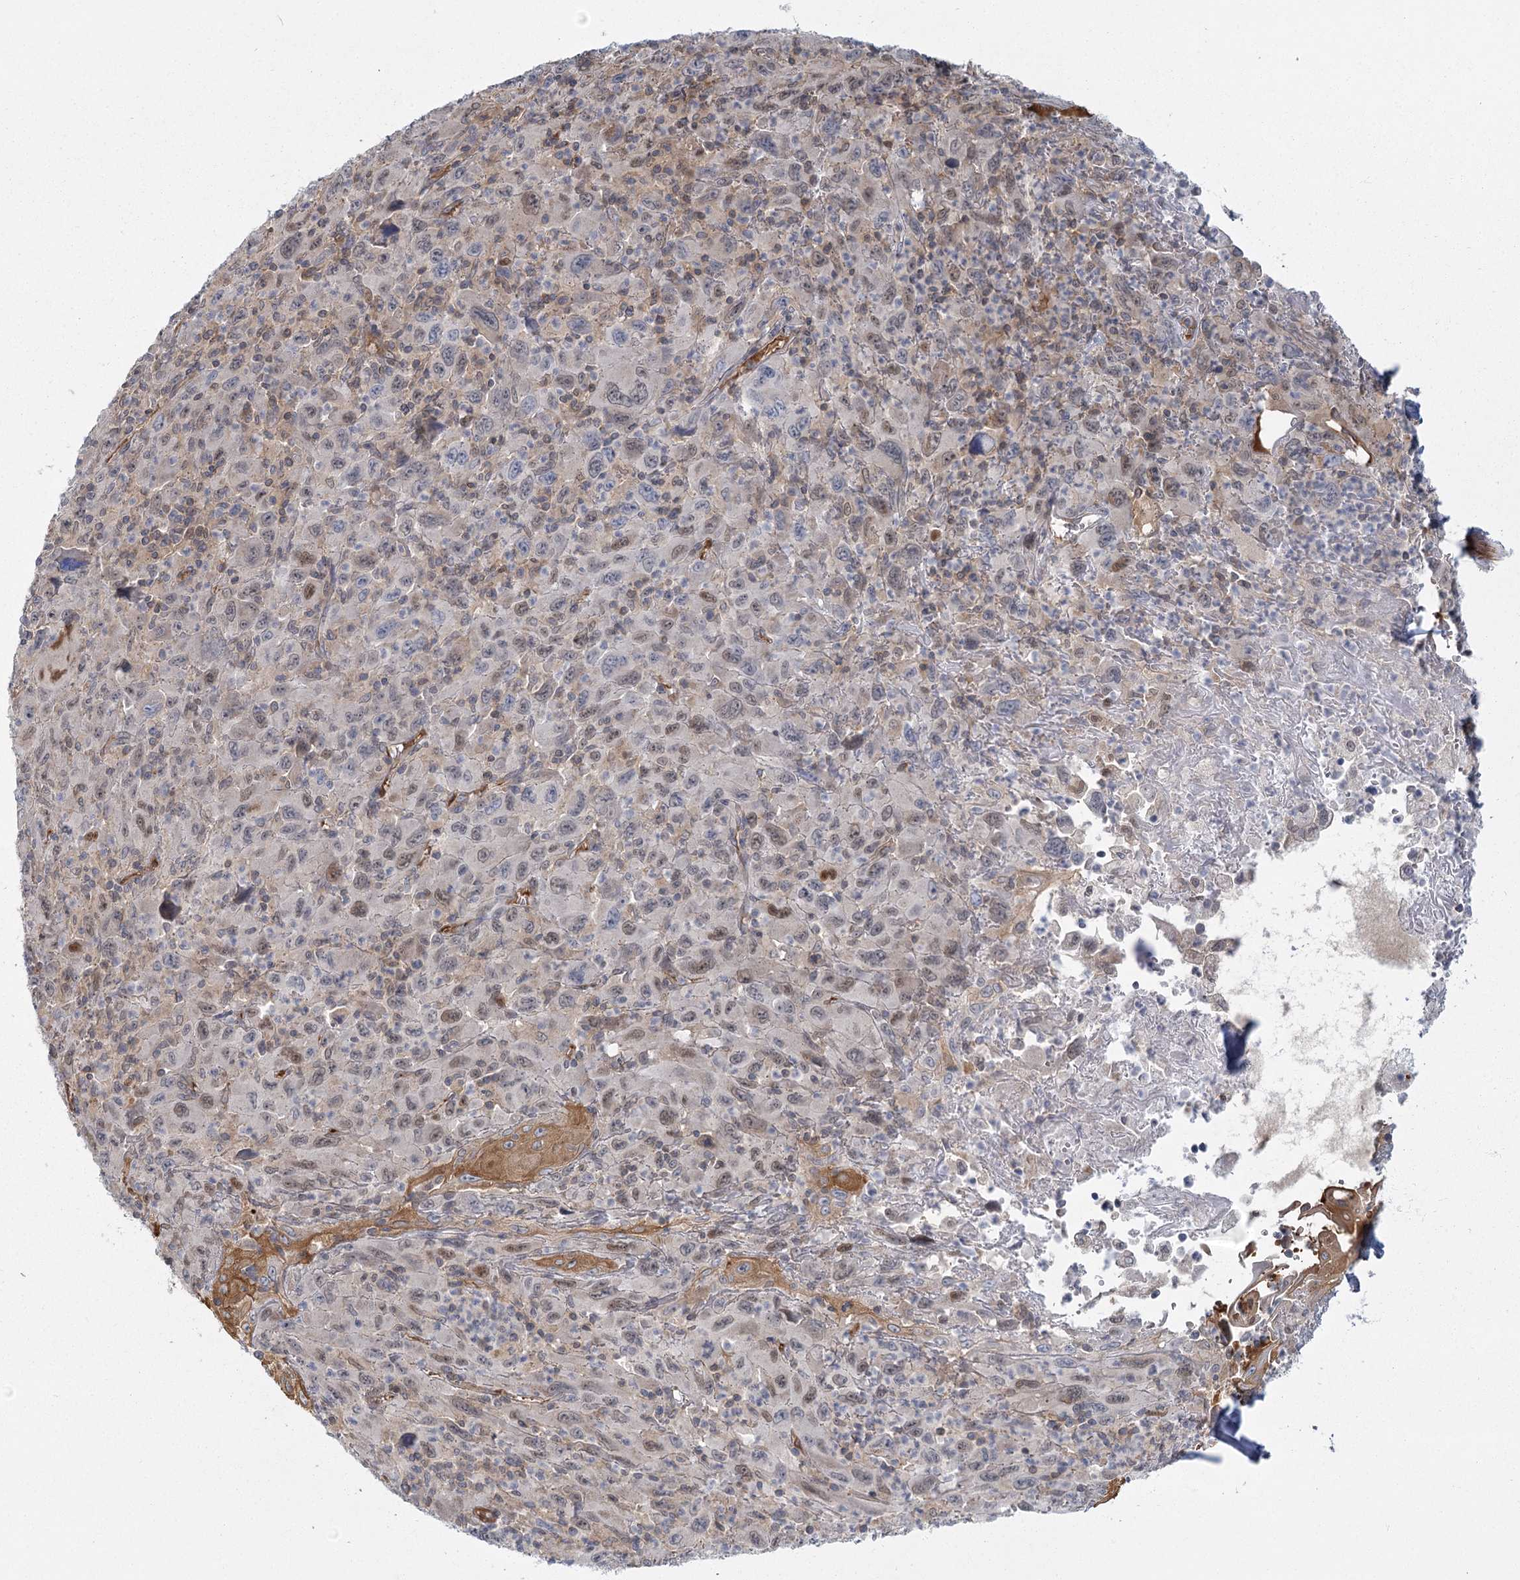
{"staining": {"intensity": "weak", "quantity": "25%-75%", "location": "nuclear"}, "tissue": "melanoma", "cell_type": "Tumor cells", "image_type": "cancer", "snomed": [{"axis": "morphology", "description": "Malignant melanoma, Metastatic site"}, {"axis": "topography", "description": "Skin"}], "caption": "Immunohistochemistry (IHC) of malignant melanoma (metastatic site) exhibits low levels of weak nuclear staining in approximately 25%-75% of tumor cells.", "gene": "USP11", "patient": {"sex": "female", "age": 56}}